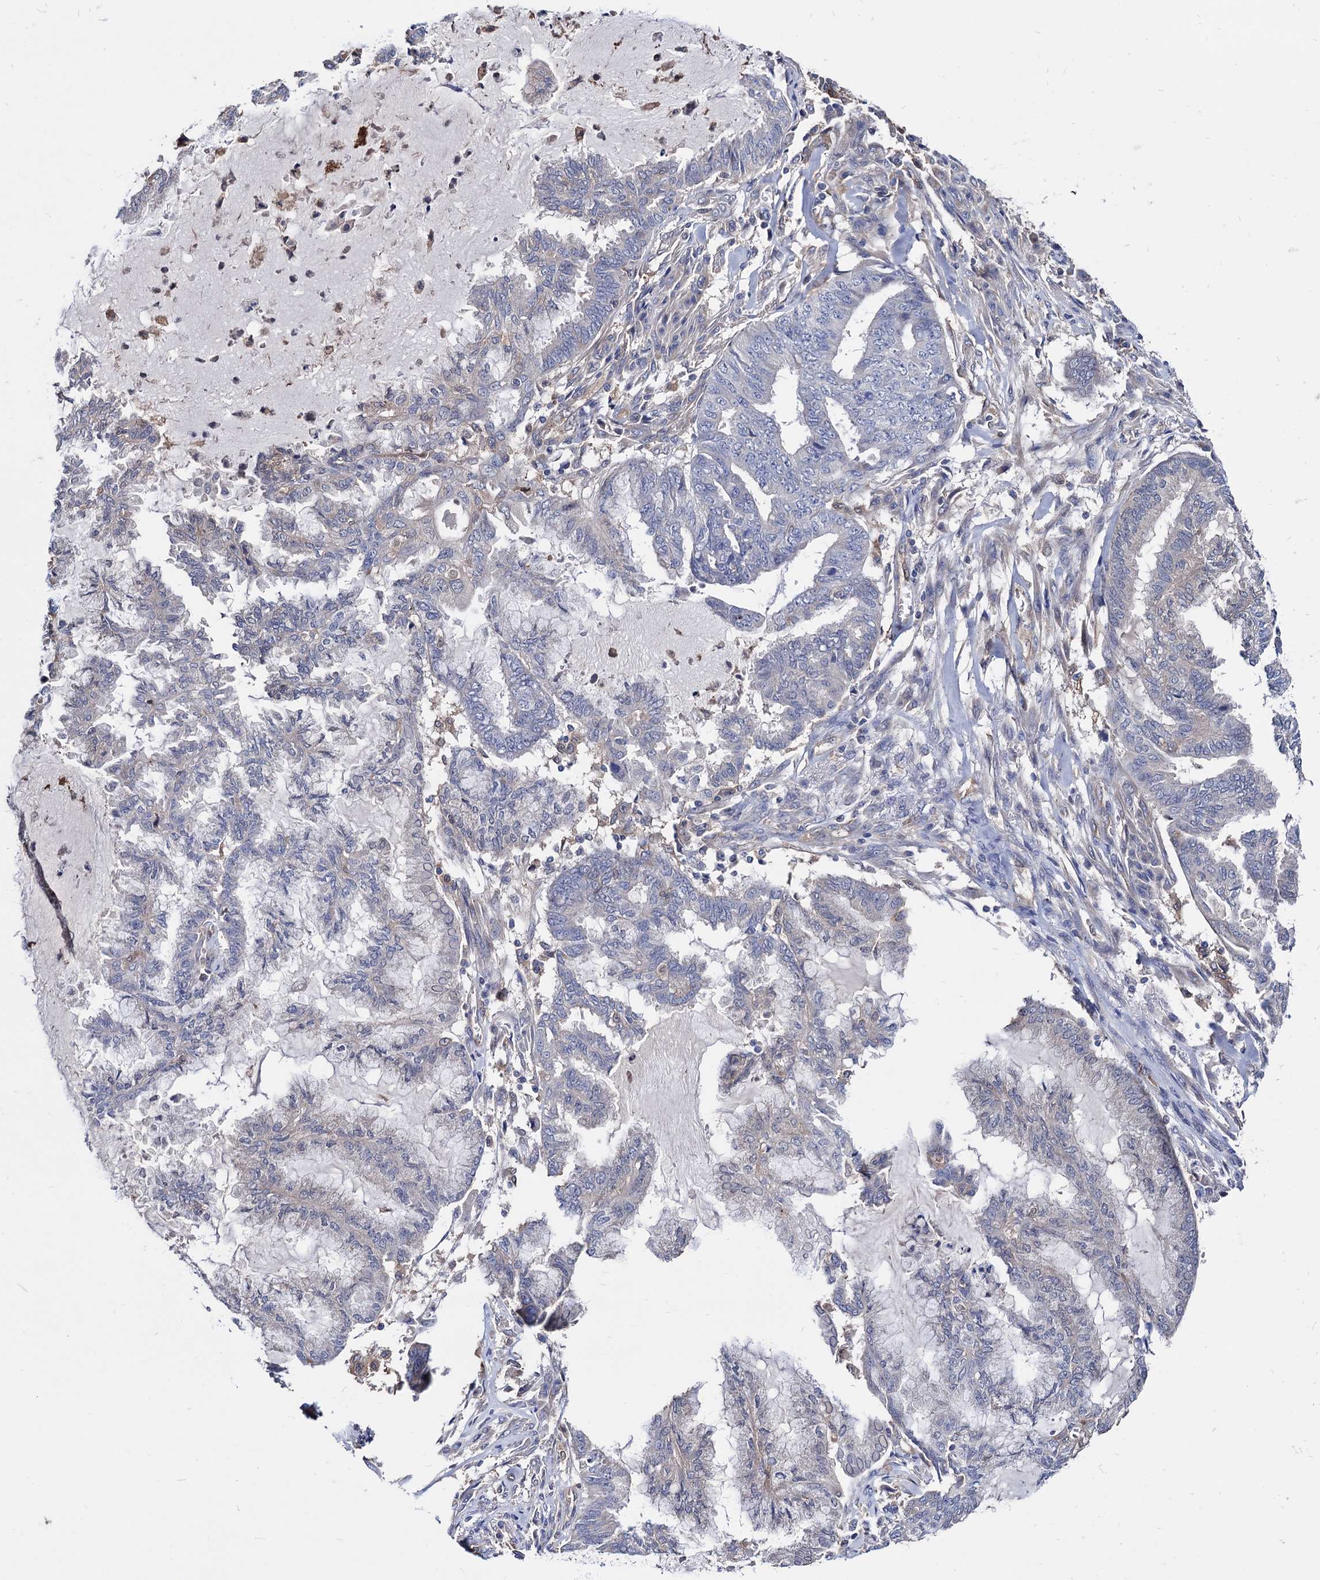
{"staining": {"intensity": "negative", "quantity": "none", "location": "none"}, "tissue": "endometrial cancer", "cell_type": "Tumor cells", "image_type": "cancer", "snomed": [{"axis": "morphology", "description": "Adenocarcinoma, NOS"}, {"axis": "topography", "description": "Endometrium"}], "caption": "Tumor cells are negative for brown protein staining in endometrial adenocarcinoma.", "gene": "CPPED1", "patient": {"sex": "female", "age": 86}}